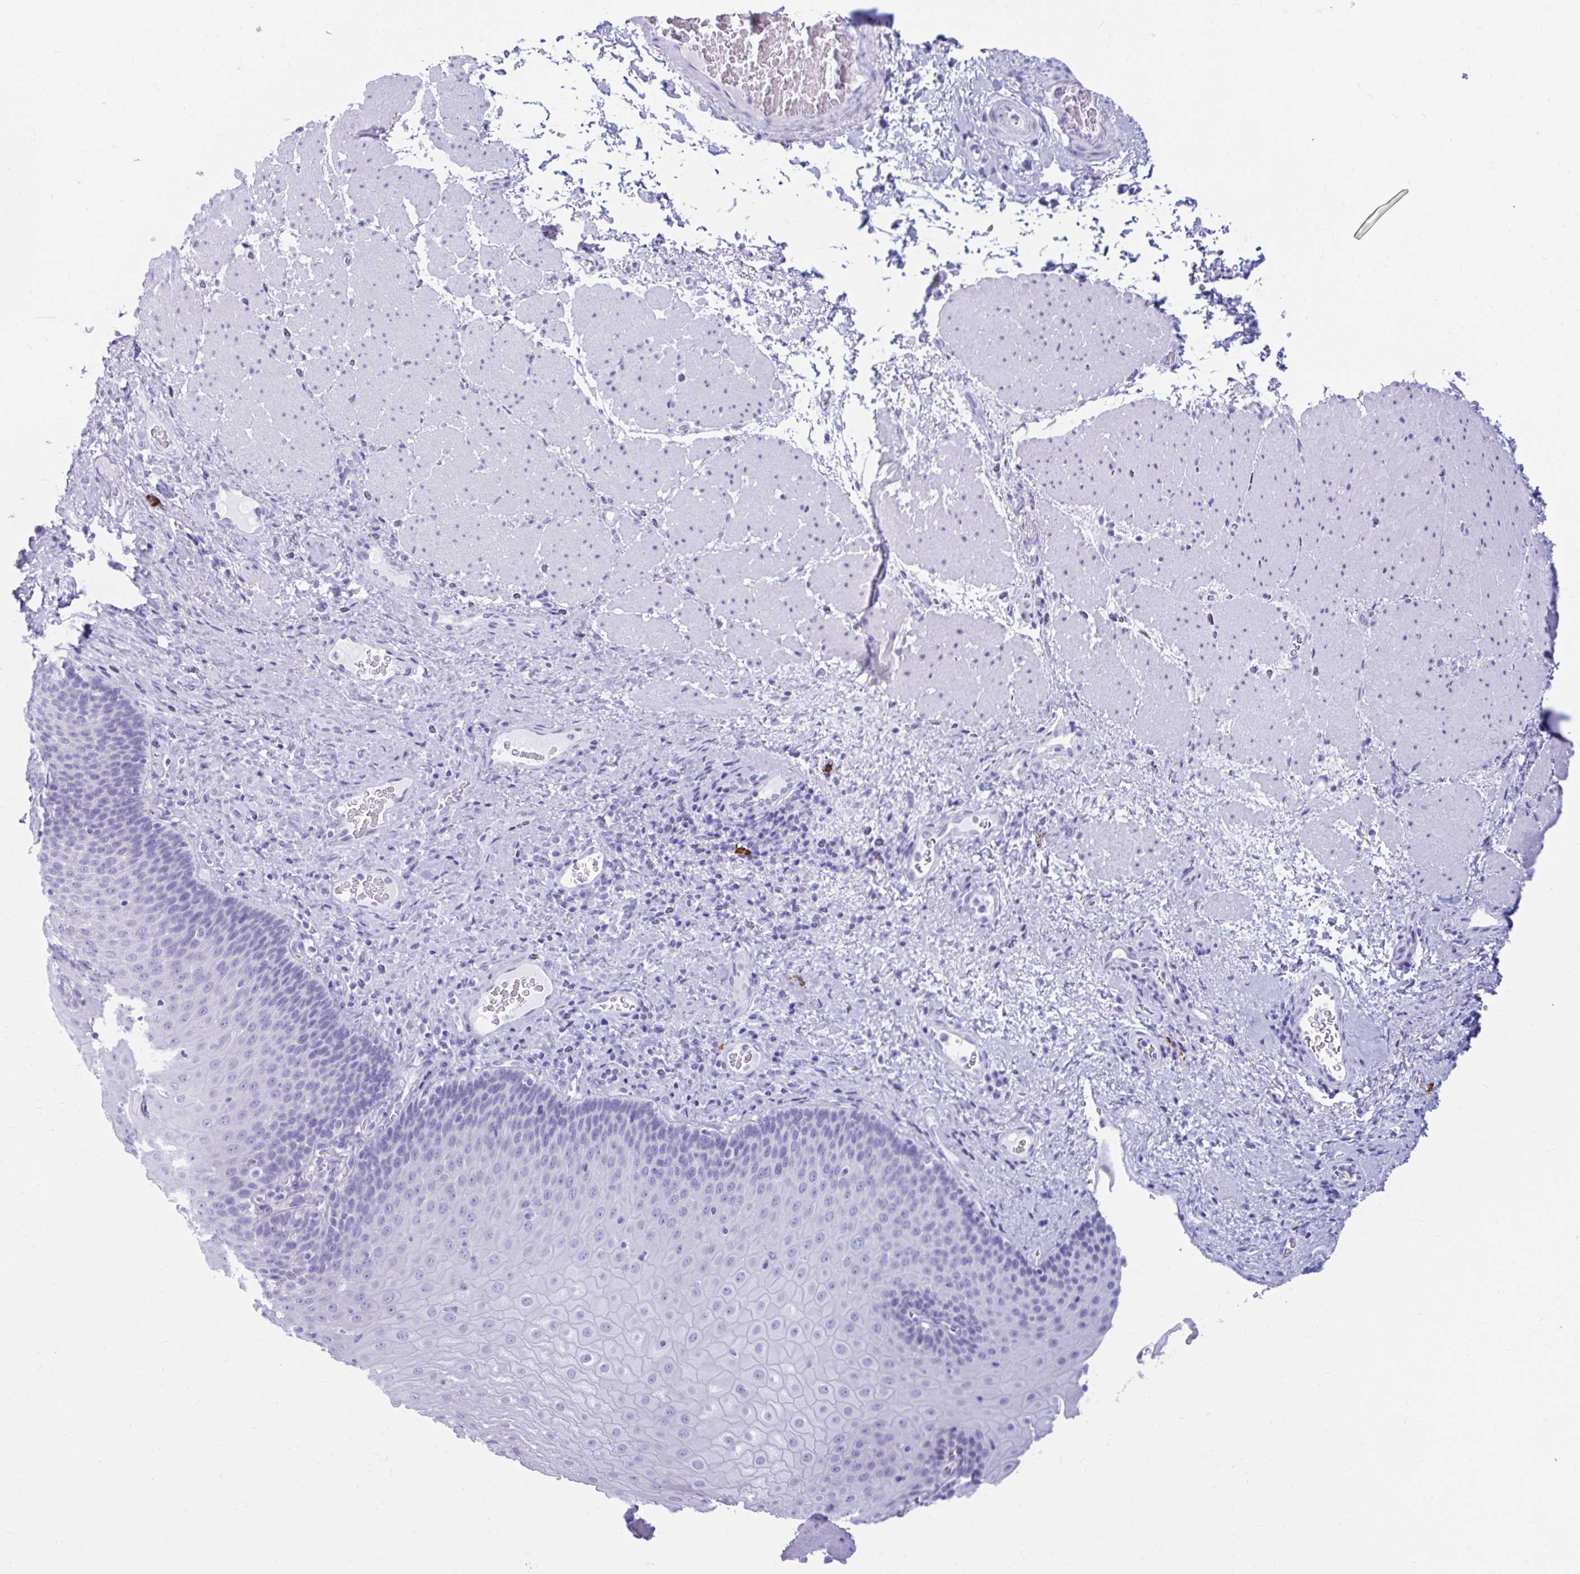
{"staining": {"intensity": "negative", "quantity": "none", "location": "none"}, "tissue": "esophagus", "cell_type": "Squamous epithelial cells", "image_type": "normal", "snomed": [{"axis": "morphology", "description": "Normal tissue, NOS"}, {"axis": "topography", "description": "Esophagus"}], "caption": "A high-resolution histopathology image shows immunohistochemistry (IHC) staining of benign esophagus, which exhibits no significant expression in squamous epithelial cells.", "gene": "NSG2", "patient": {"sex": "male", "age": 62}}